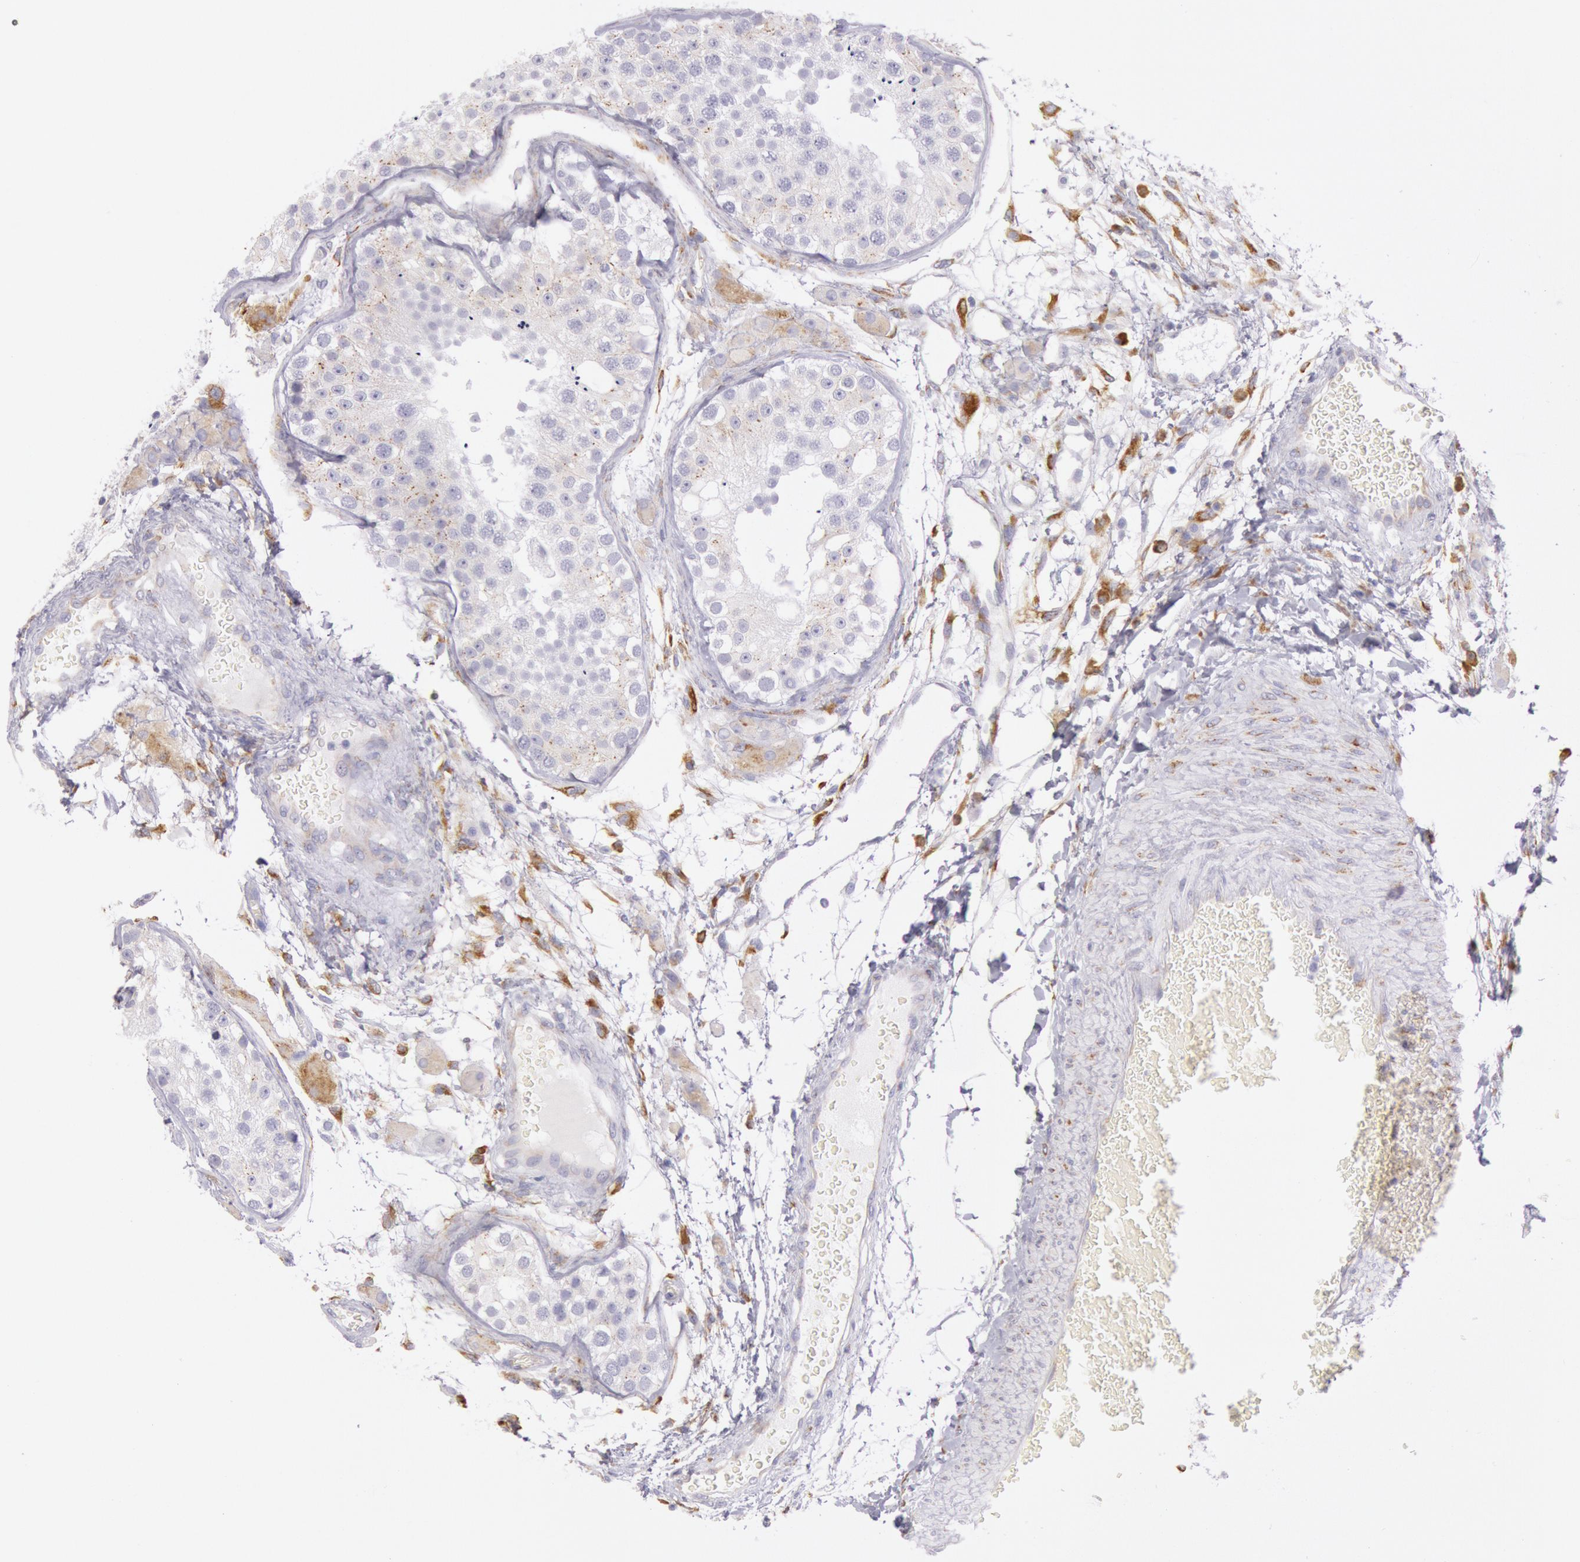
{"staining": {"intensity": "weak", "quantity": "25%-75%", "location": "cytoplasmic/membranous"}, "tissue": "testis", "cell_type": "Cells in seminiferous ducts", "image_type": "normal", "snomed": [{"axis": "morphology", "description": "Normal tissue, NOS"}, {"axis": "topography", "description": "Testis"}], "caption": "A brown stain labels weak cytoplasmic/membranous positivity of a protein in cells in seminiferous ducts of normal testis. (Brightfield microscopy of DAB IHC at high magnification).", "gene": "CIDEB", "patient": {"sex": "male", "age": 26}}